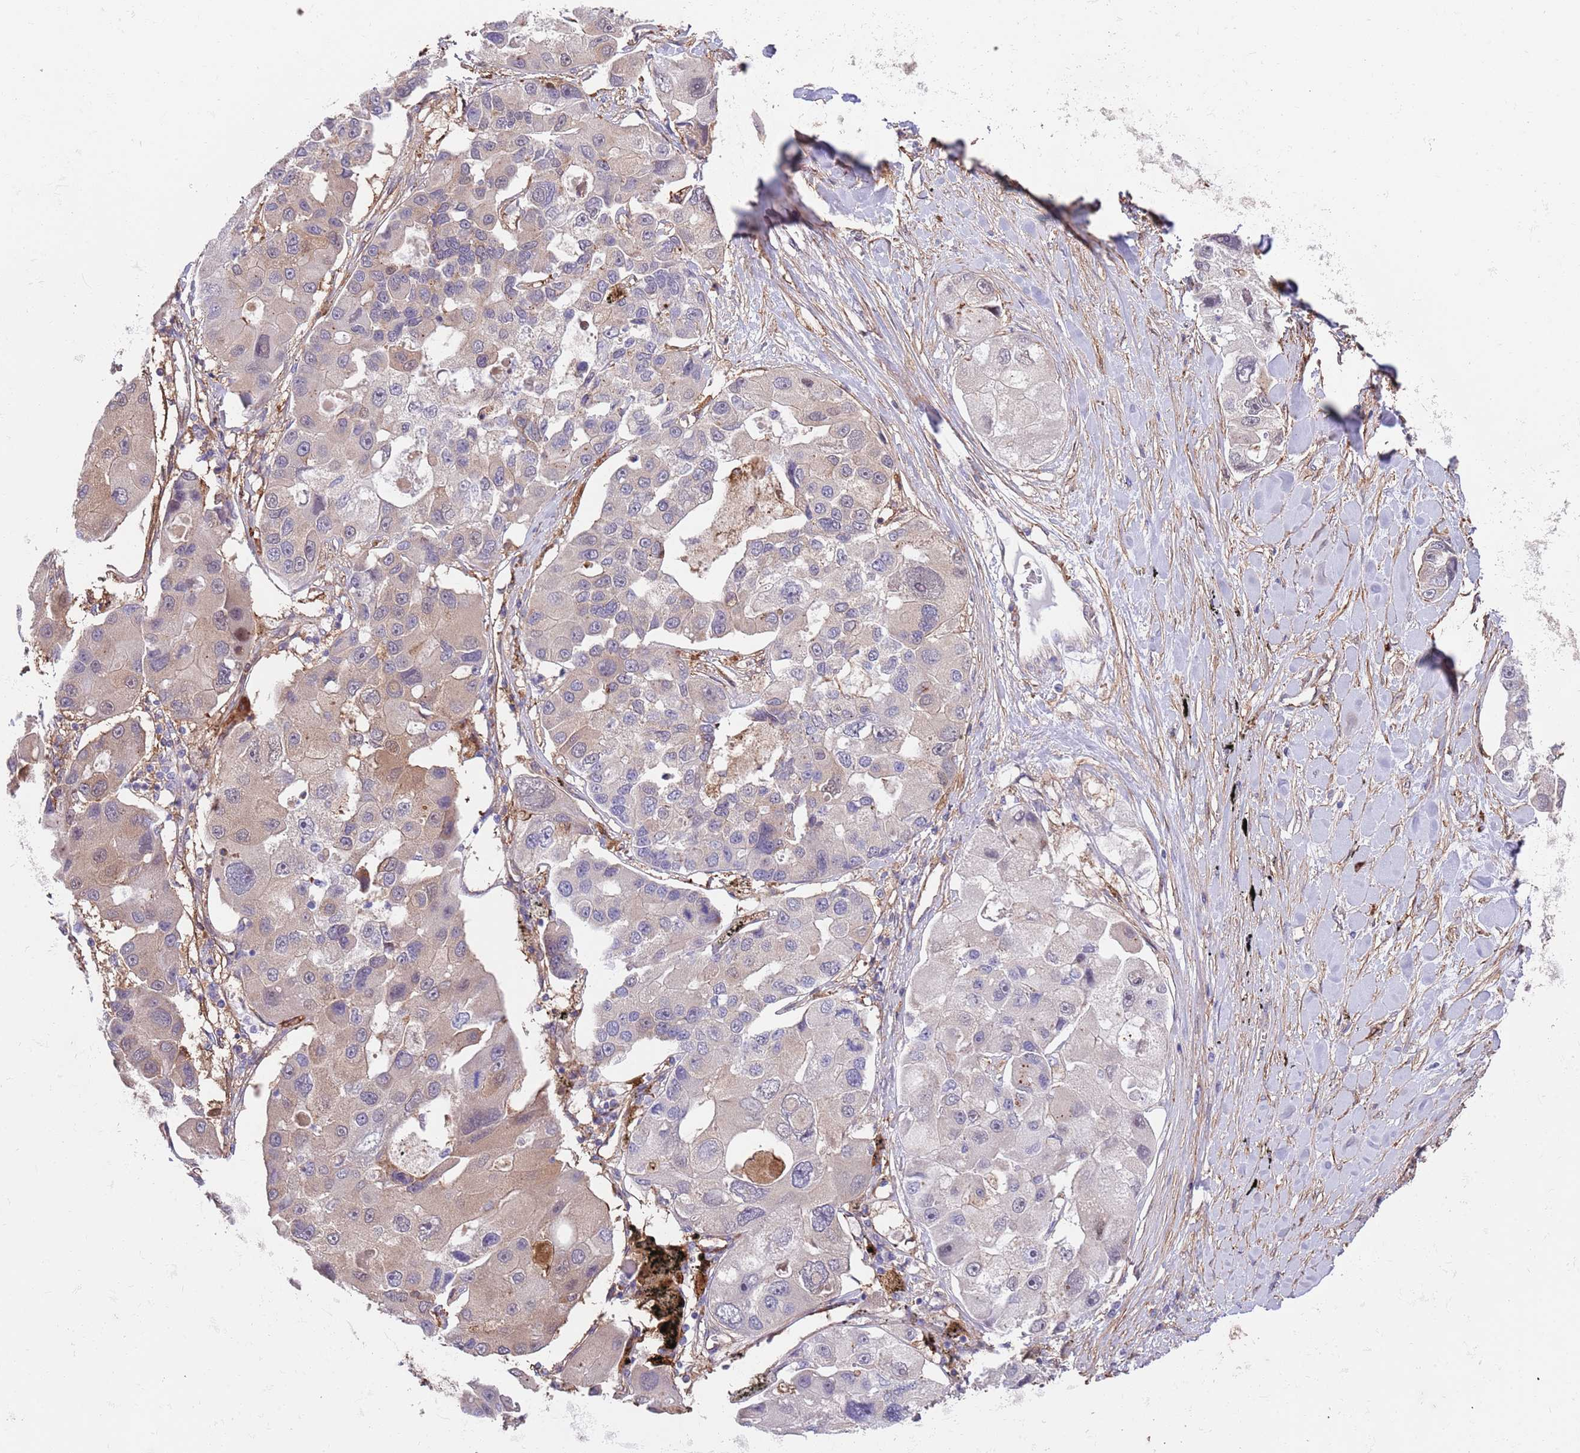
{"staining": {"intensity": "weak", "quantity": "<25%", "location": "cytoplasmic/membranous"}, "tissue": "lung cancer", "cell_type": "Tumor cells", "image_type": "cancer", "snomed": [{"axis": "morphology", "description": "Adenocarcinoma, NOS"}, {"axis": "topography", "description": "Lung"}], "caption": "A high-resolution photomicrograph shows IHC staining of lung cancer, which shows no significant positivity in tumor cells. The staining was performed using DAB (3,3'-diaminobenzidine) to visualize the protein expression in brown, while the nuclei were stained in blue with hematoxylin (Magnification: 20x).", "gene": "BPNT1", "patient": {"sex": "female", "age": 54}}